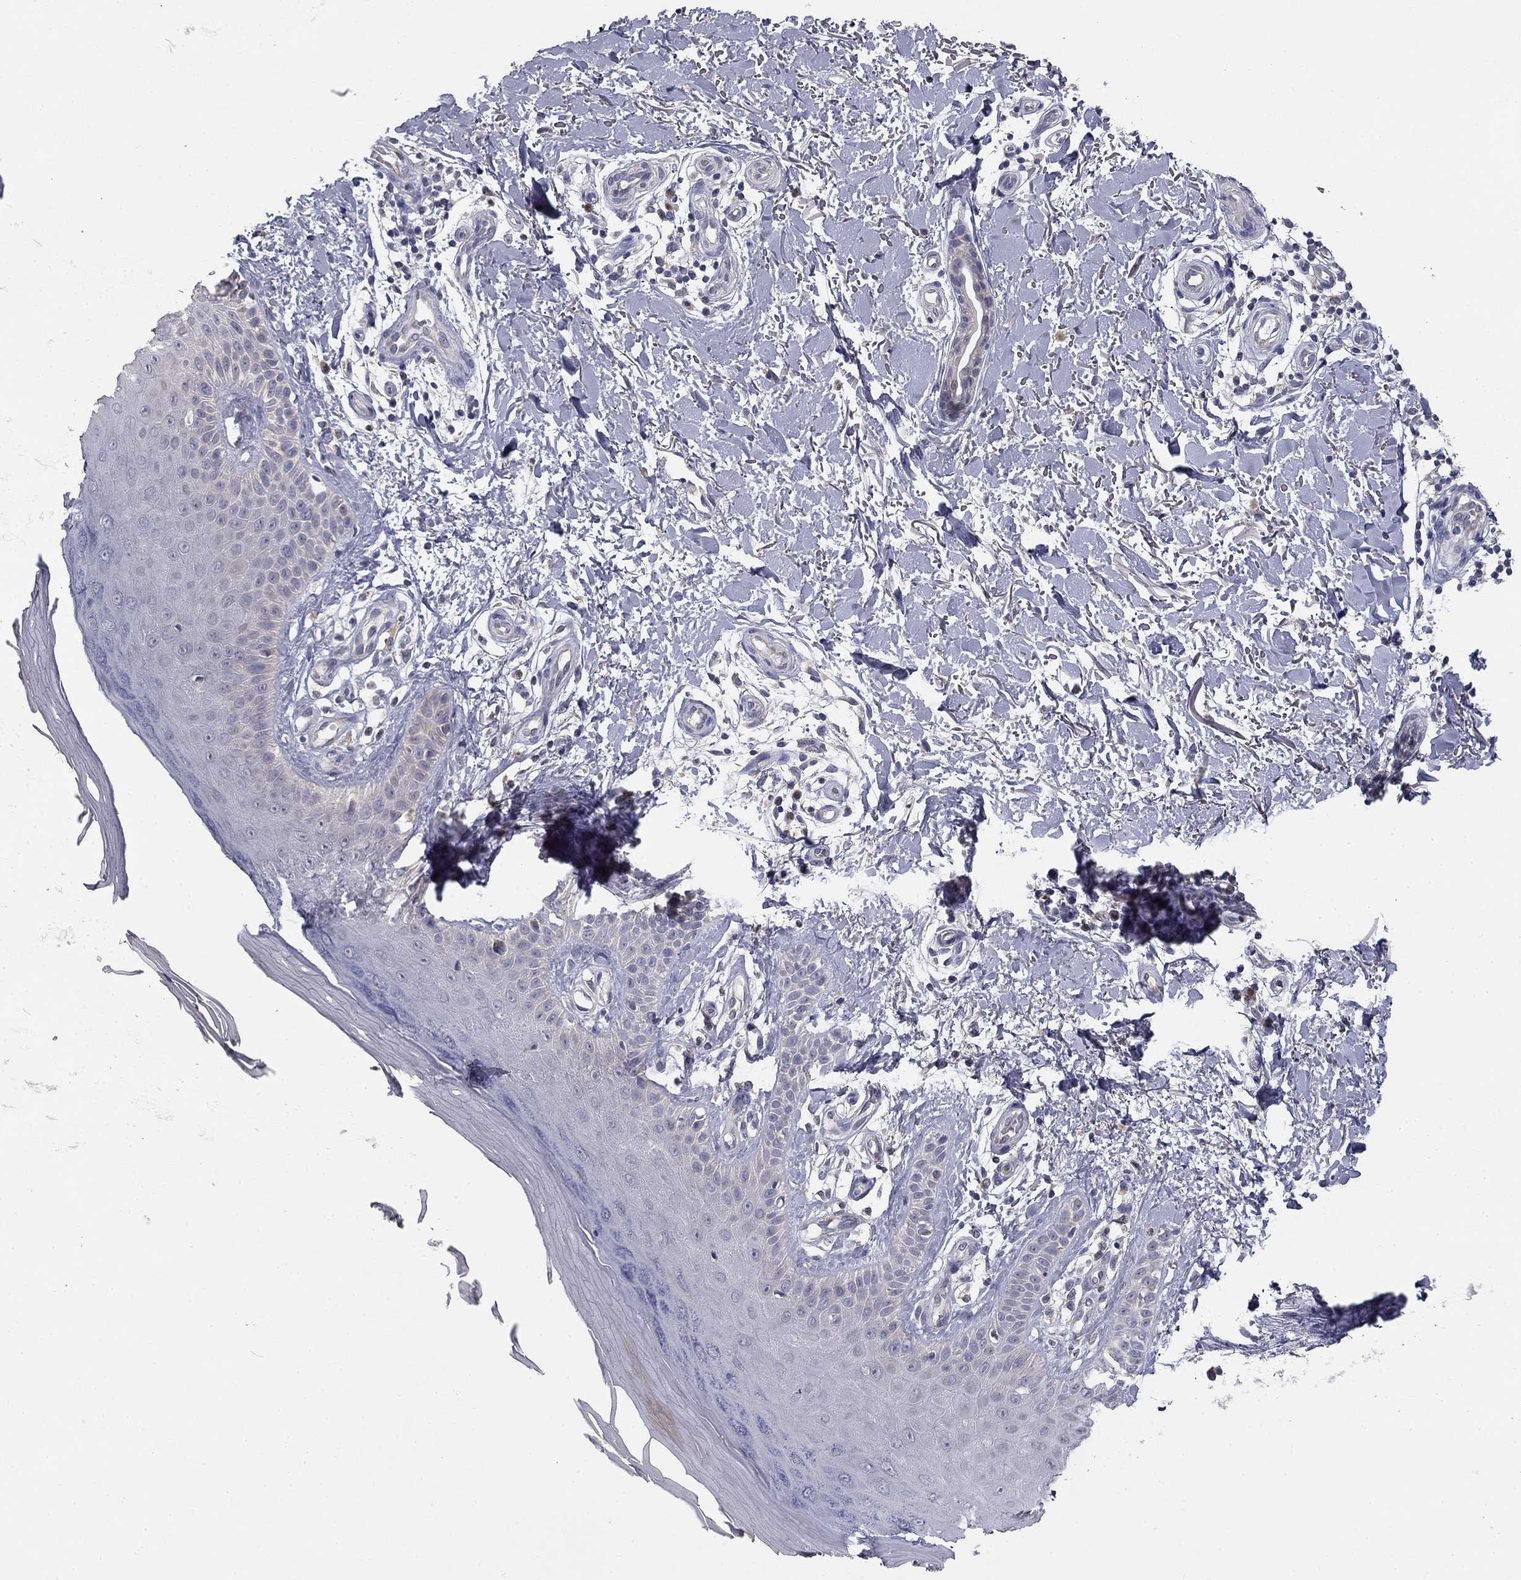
{"staining": {"intensity": "negative", "quantity": "none", "location": "none"}, "tissue": "skin", "cell_type": "Fibroblasts", "image_type": "normal", "snomed": [{"axis": "morphology", "description": "Normal tissue, NOS"}, {"axis": "morphology", "description": "Inflammation, NOS"}, {"axis": "morphology", "description": "Fibrosis, NOS"}, {"axis": "topography", "description": "Skin"}], "caption": "Fibroblasts are negative for brown protein staining in normal skin. (Immunohistochemistry (ihc), brightfield microscopy, high magnification).", "gene": "SLC2A9", "patient": {"sex": "male", "age": 71}}